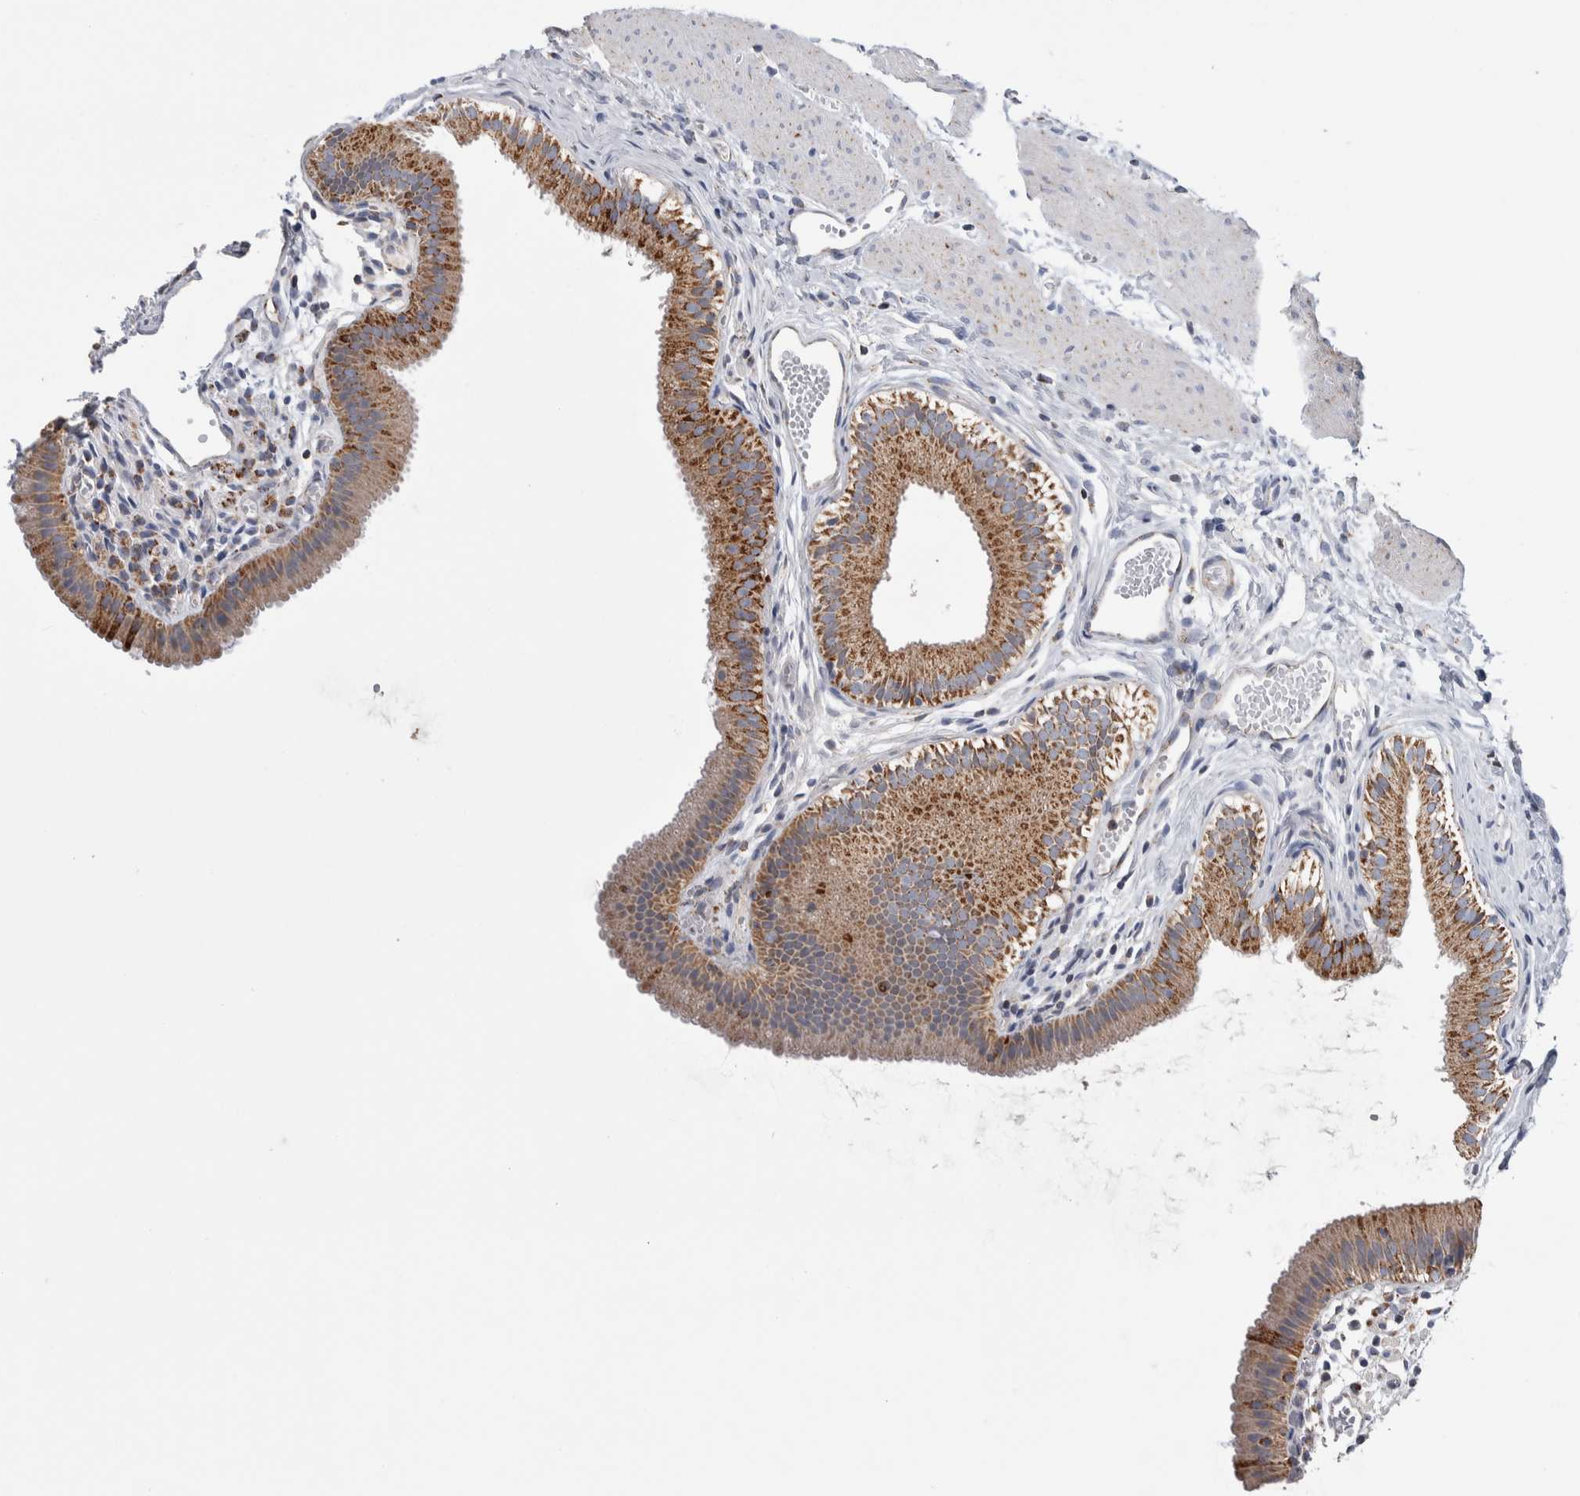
{"staining": {"intensity": "moderate", "quantity": ">75%", "location": "cytoplasmic/membranous"}, "tissue": "gallbladder", "cell_type": "Glandular cells", "image_type": "normal", "snomed": [{"axis": "morphology", "description": "Normal tissue, NOS"}, {"axis": "topography", "description": "Gallbladder"}], "caption": "Glandular cells demonstrate medium levels of moderate cytoplasmic/membranous positivity in approximately >75% of cells in unremarkable gallbladder.", "gene": "ETFA", "patient": {"sex": "female", "age": 26}}